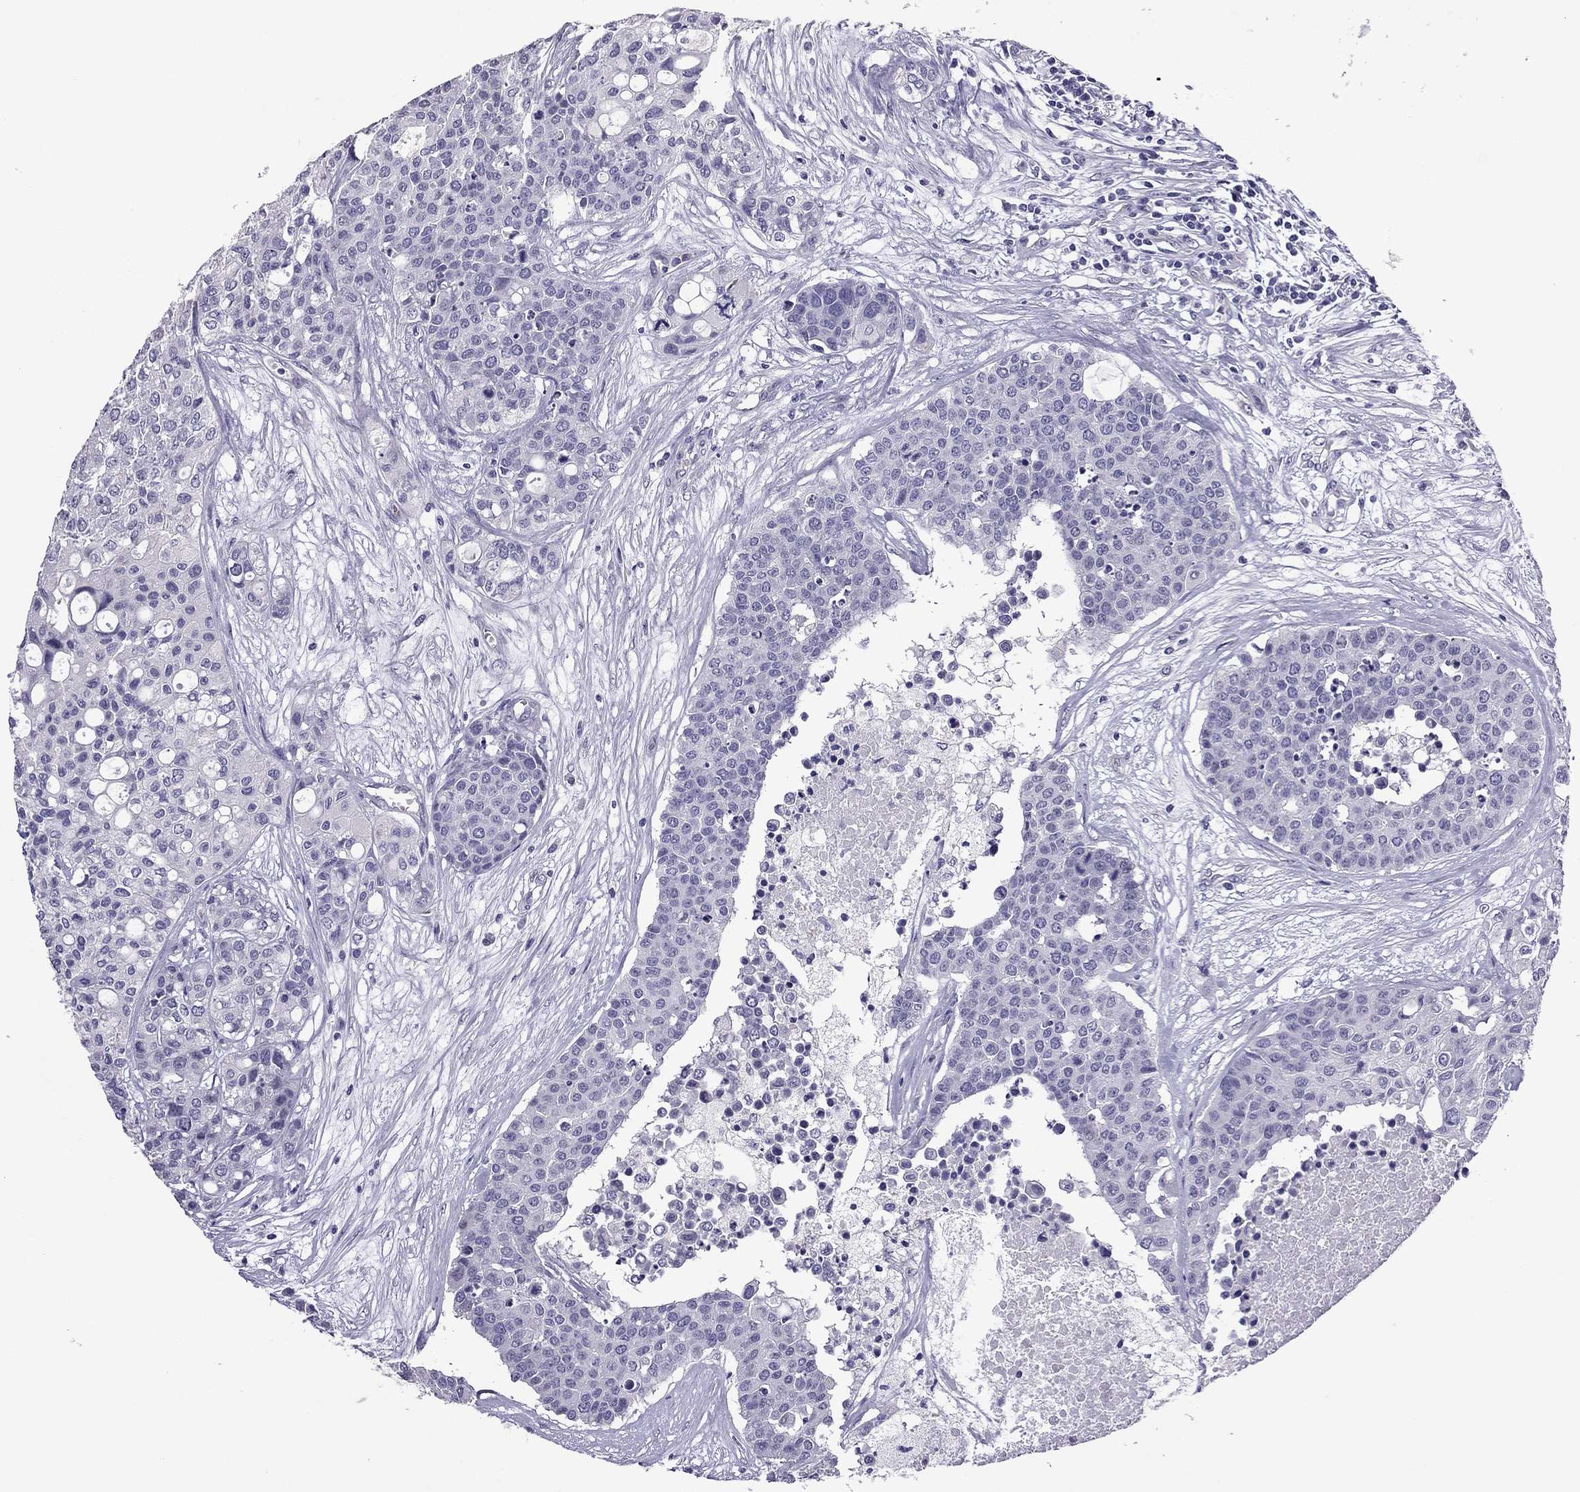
{"staining": {"intensity": "negative", "quantity": "none", "location": "none"}, "tissue": "carcinoid", "cell_type": "Tumor cells", "image_type": "cancer", "snomed": [{"axis": "morphology", "description": "Carcinoid, malignant, NOS"}, {"axis": "topography", "description": "Colon"}], "caption": "An image of human carcinoid (malignant) is negative for staining in tumor cells.", "gene": "SLC16A8", "patient": {"sex": "male", "age": 81}}